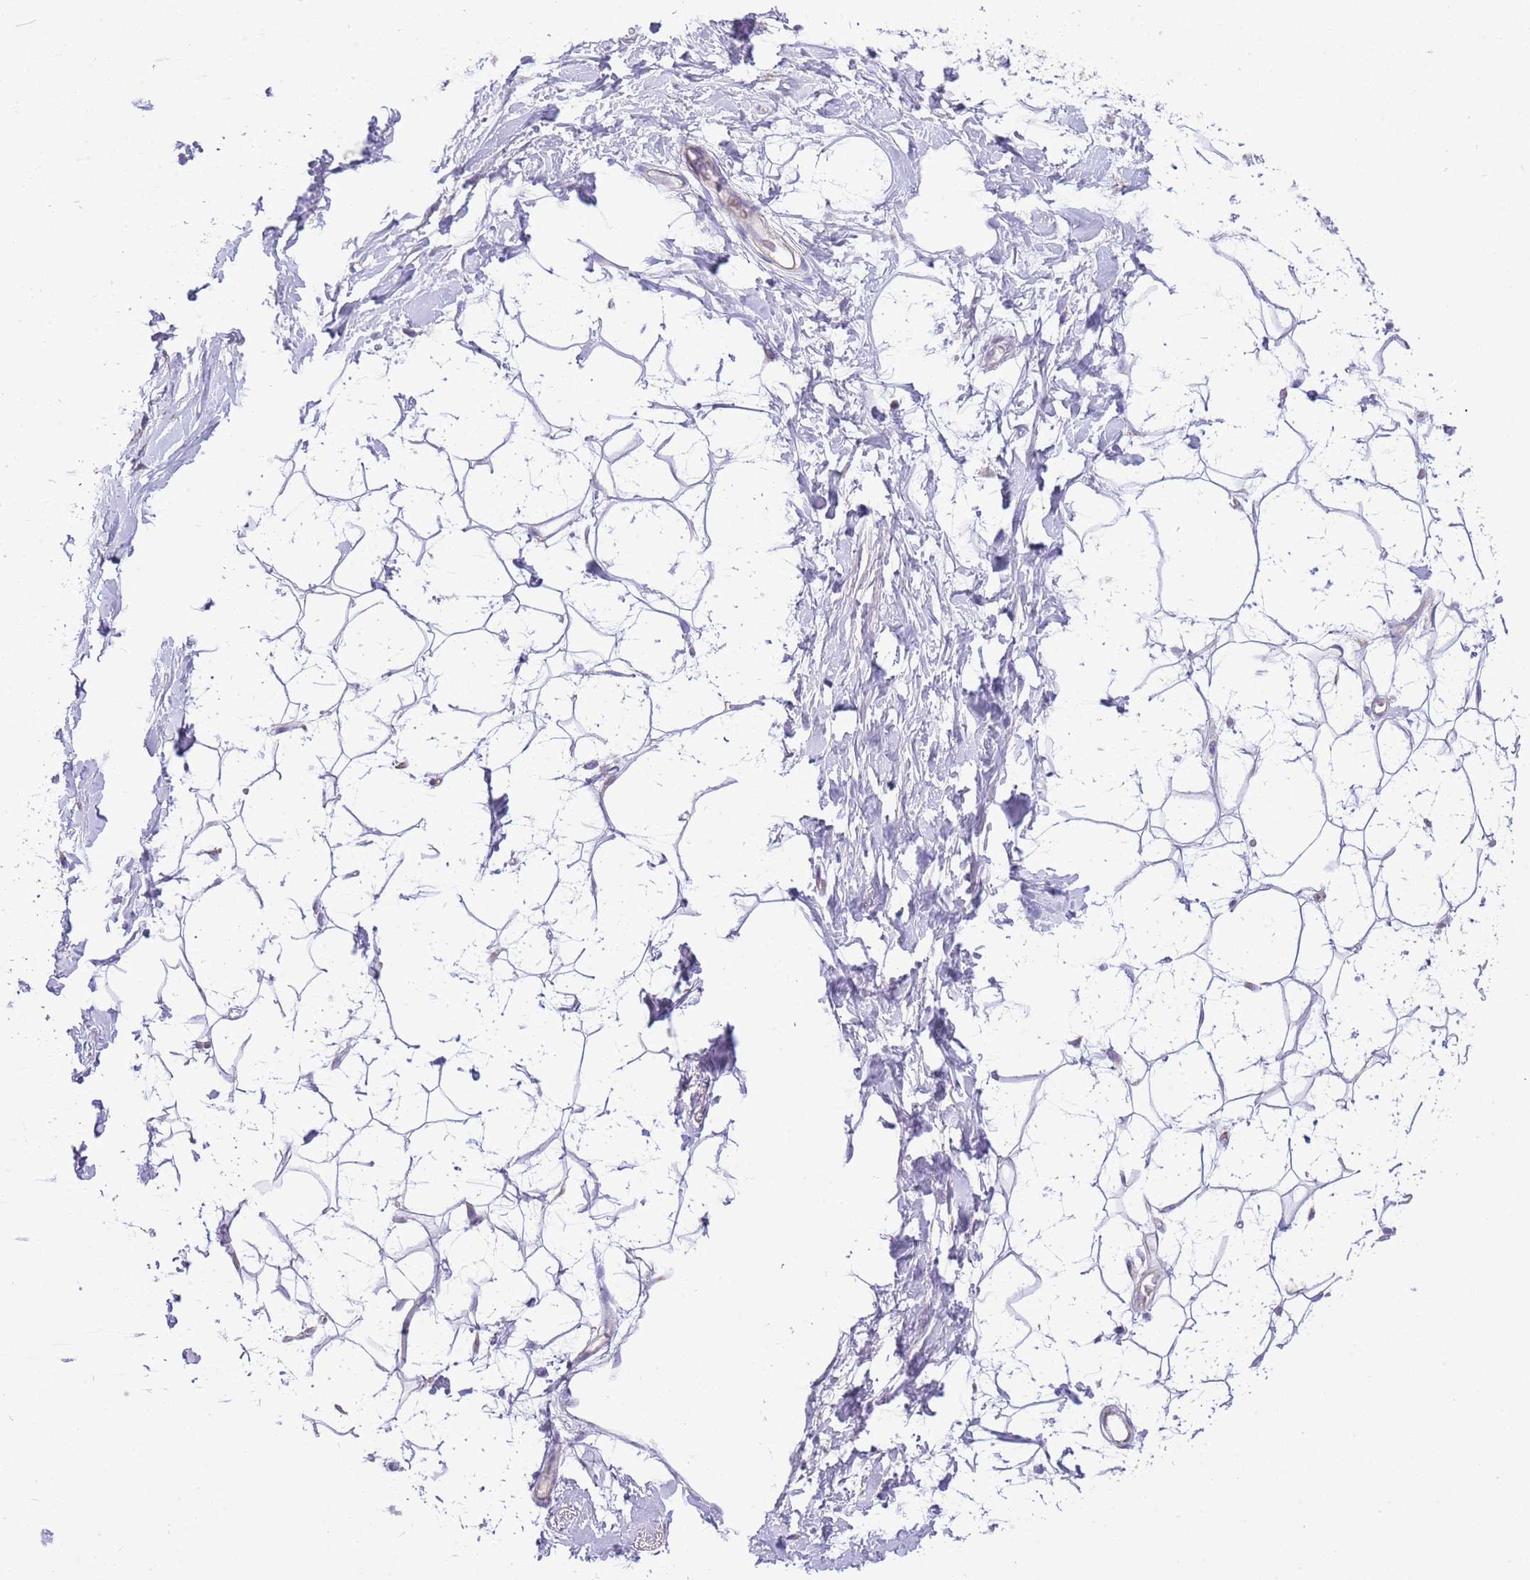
{"staining": {"intensity": "negative", "quantity": "none", "location": "none"}, "tissue": "adipose tissue", "cell_type": "Adipocytes", "image_type": "normal", "snomed": [{"axis": "morphology", "description": "Normal tissue, NOS"}, {"axis": "topography", "description": "Breast"}], "caption": "This is an immunohistochemistry (IHC) photomicrograph of unremarkable human adipose tissue. There is no positivity in adipocytes.", "gene": "OAZ2", "patient": {"sex": "female", "age": 26}}